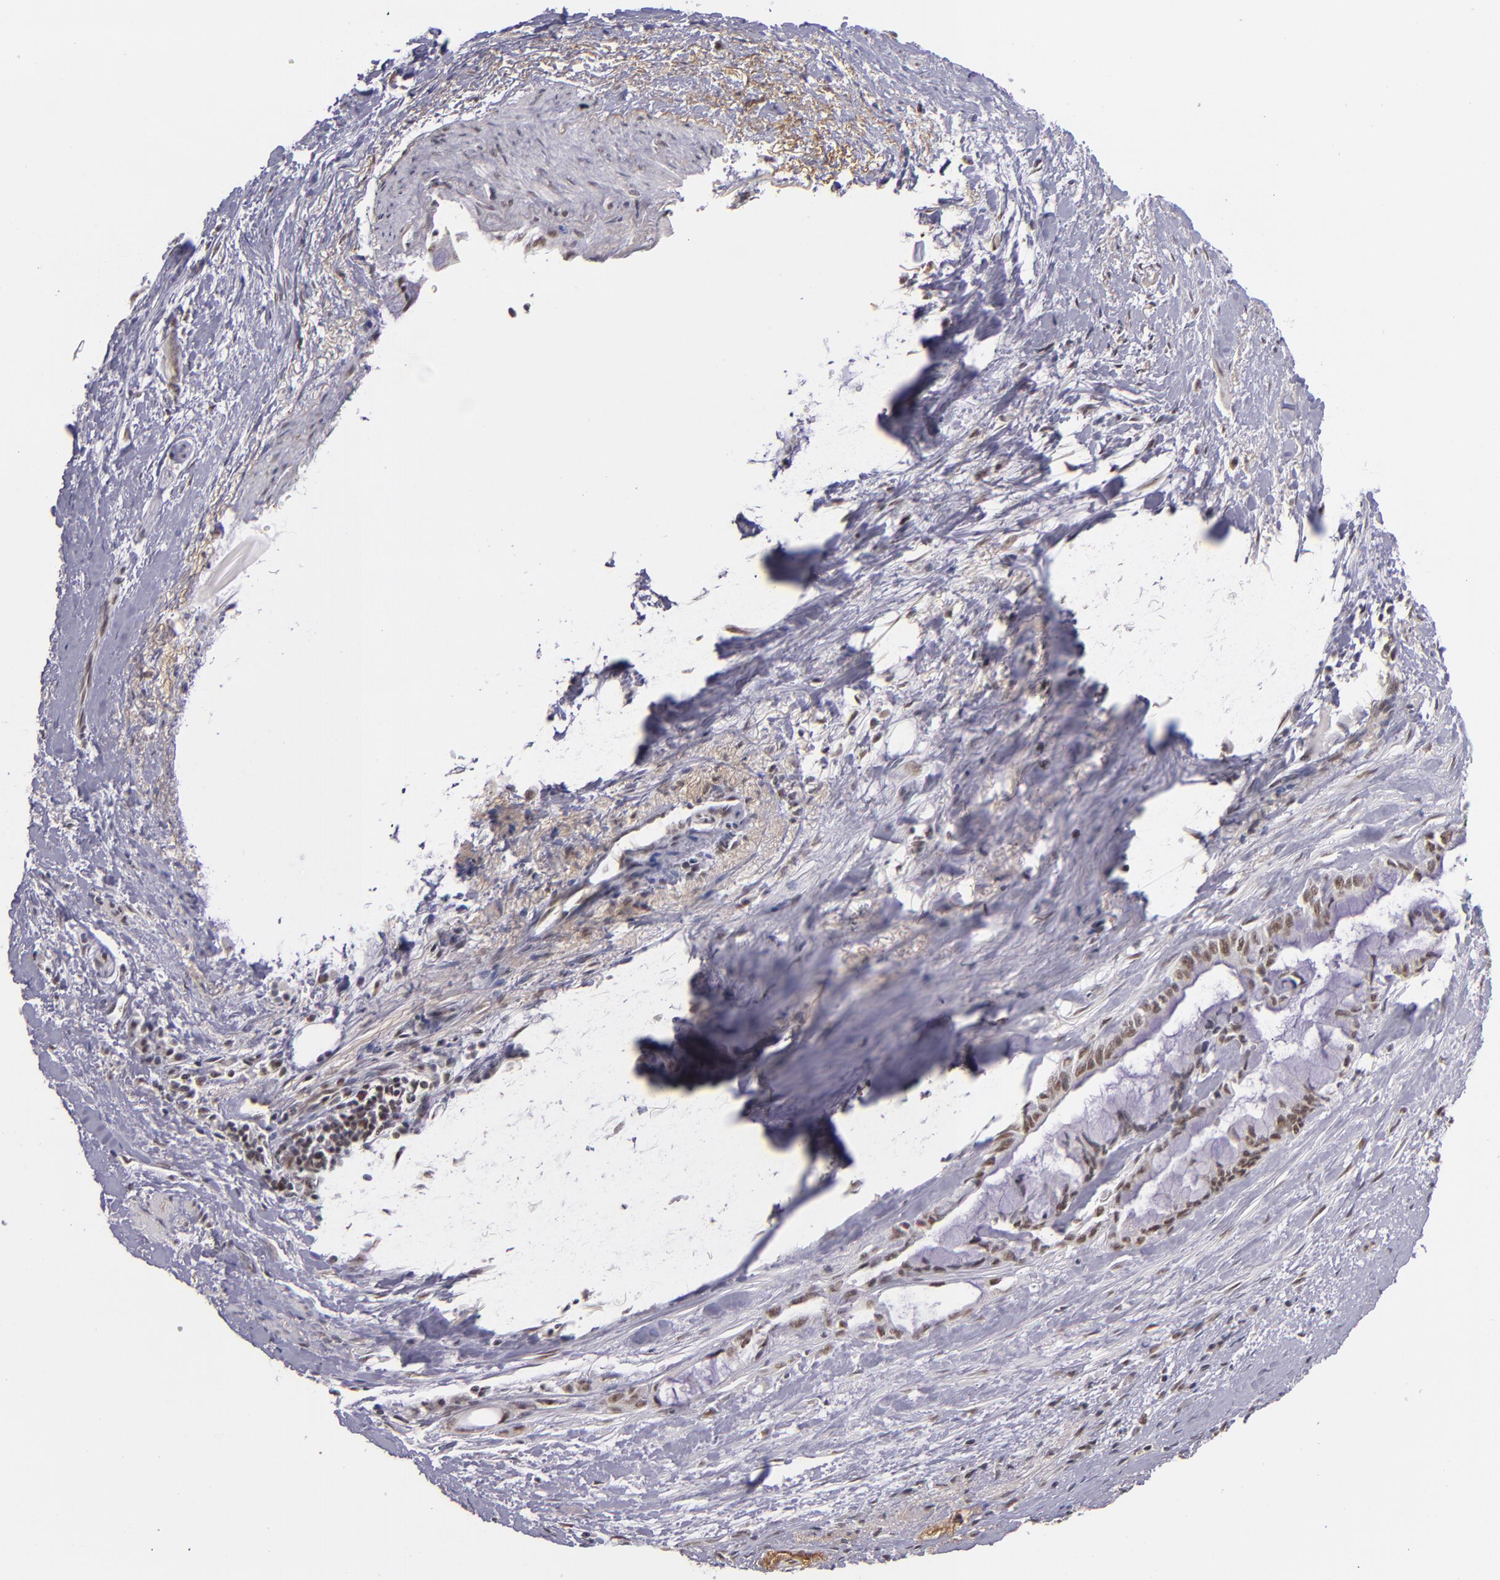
{"staining": {"intensity": "moderate", "quantity": ">75%", "location": "nuclear"}, "tissue": "pancreatic cancer", "cell_type": "Tumor cells", "image_type": "cancer", "snomed": [{"axis": "morphology", "description": "Adenocarcinoma, NOS"}, {"axis": "topography", "description": "Pancreas"}], "caption": "DAB immunohistochemical staining of human pancreatic adenocarcinoma displays moderate nuclear protein expression in about >75% of tumor cells.", "gene": "ZNF148", "patient": {"sex": "male", "age": 59}}